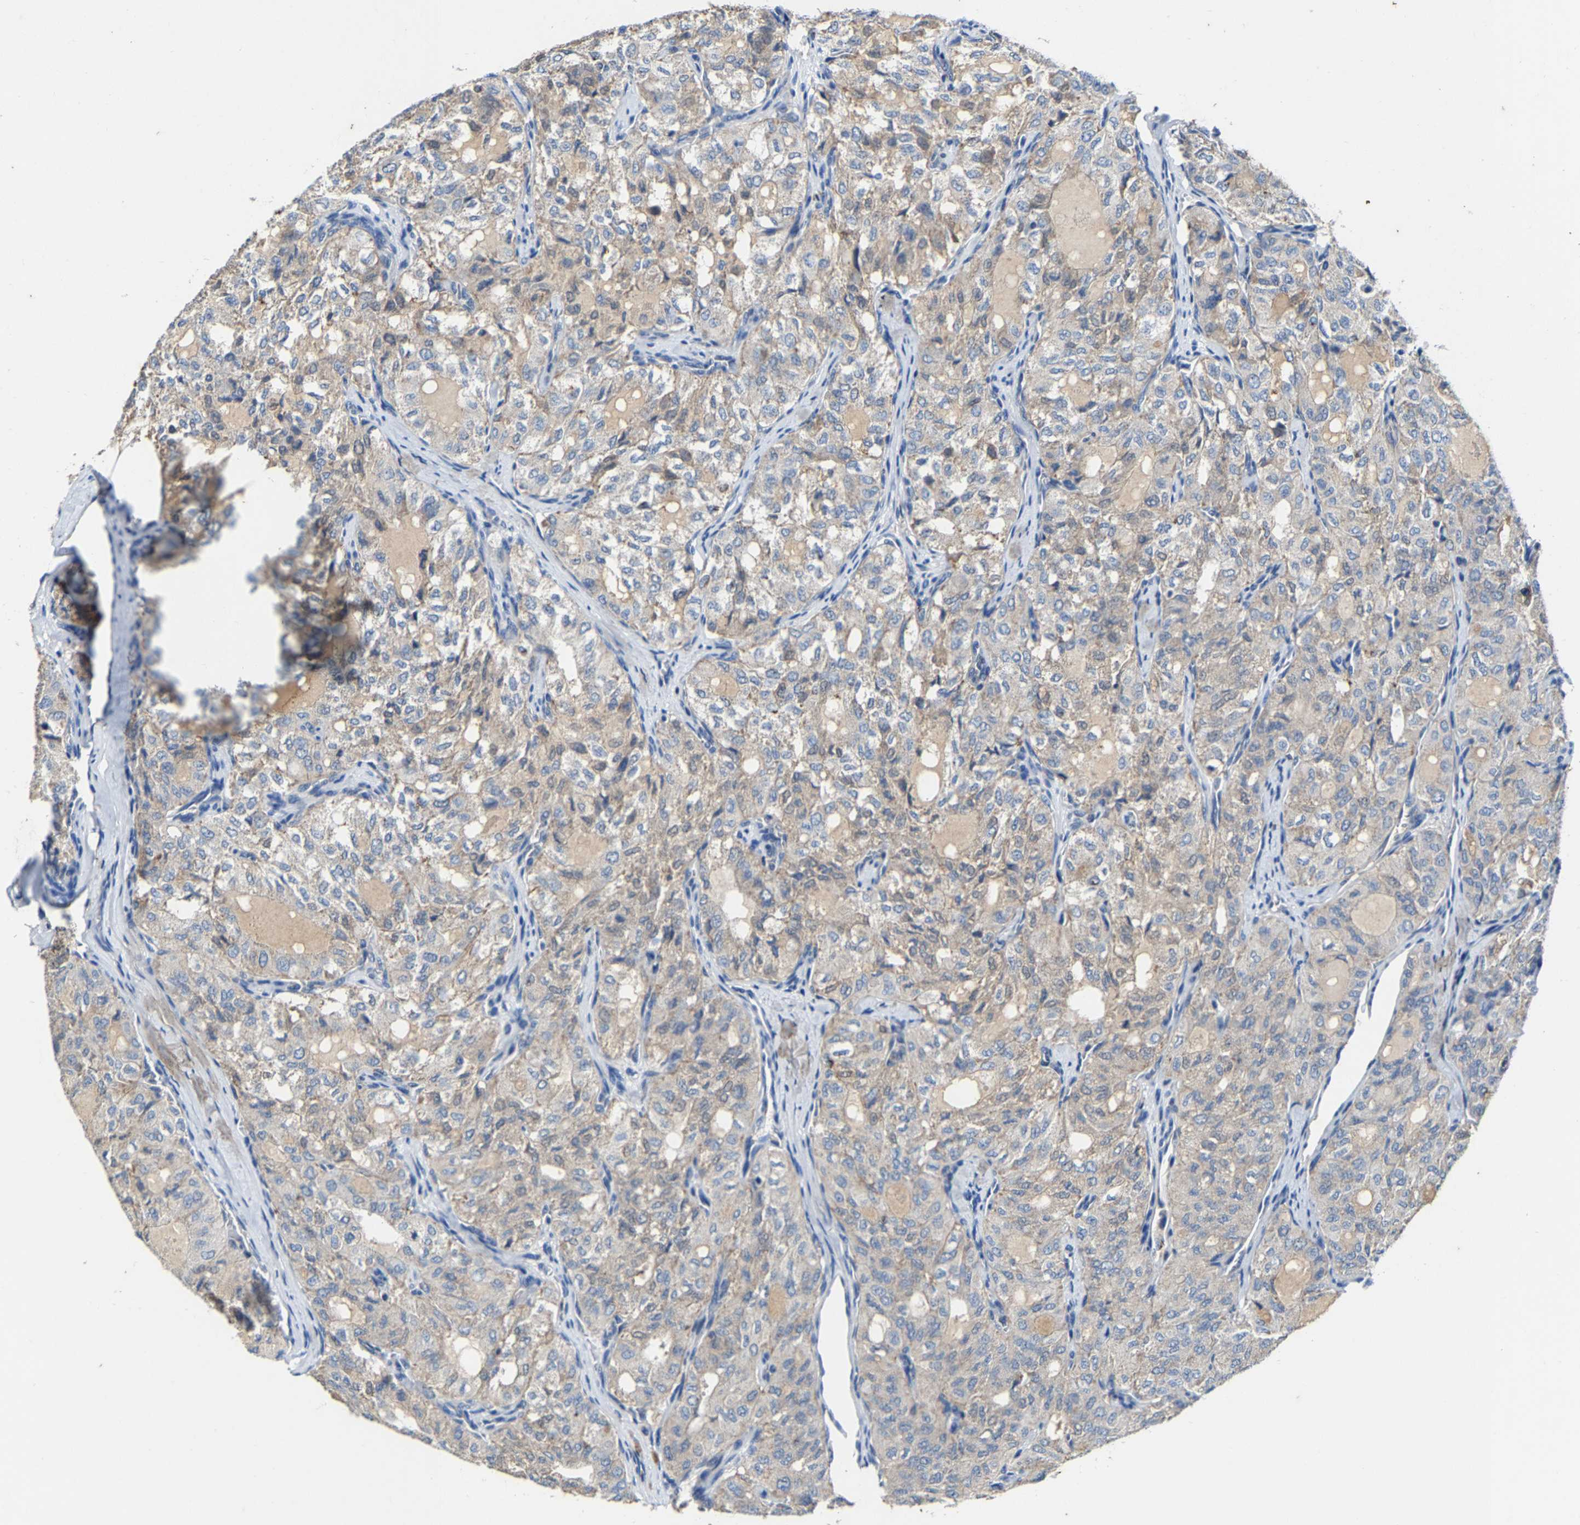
{"staining": {"intensity": "weak", "quantity": "<25%", "location": "cytoplasmic/membranous"}, "tissue": "thyroid cancer", "cell_type": "Tumor cells", "image_type": "cancer", "snomed": [{"axis": "morphology", "description": "Follicular adenoma carcinoma, NOS"}, {"axis": "topography", "description": "Thyroid gland"}], "caption": "This is an immunohistochemistry photomicrograph of thyroid follicular adenoma carcinoma. There is no staining in tumor cells.", "gene": "SLC25A25", "patient": {"sex": "male", "age": 75}}